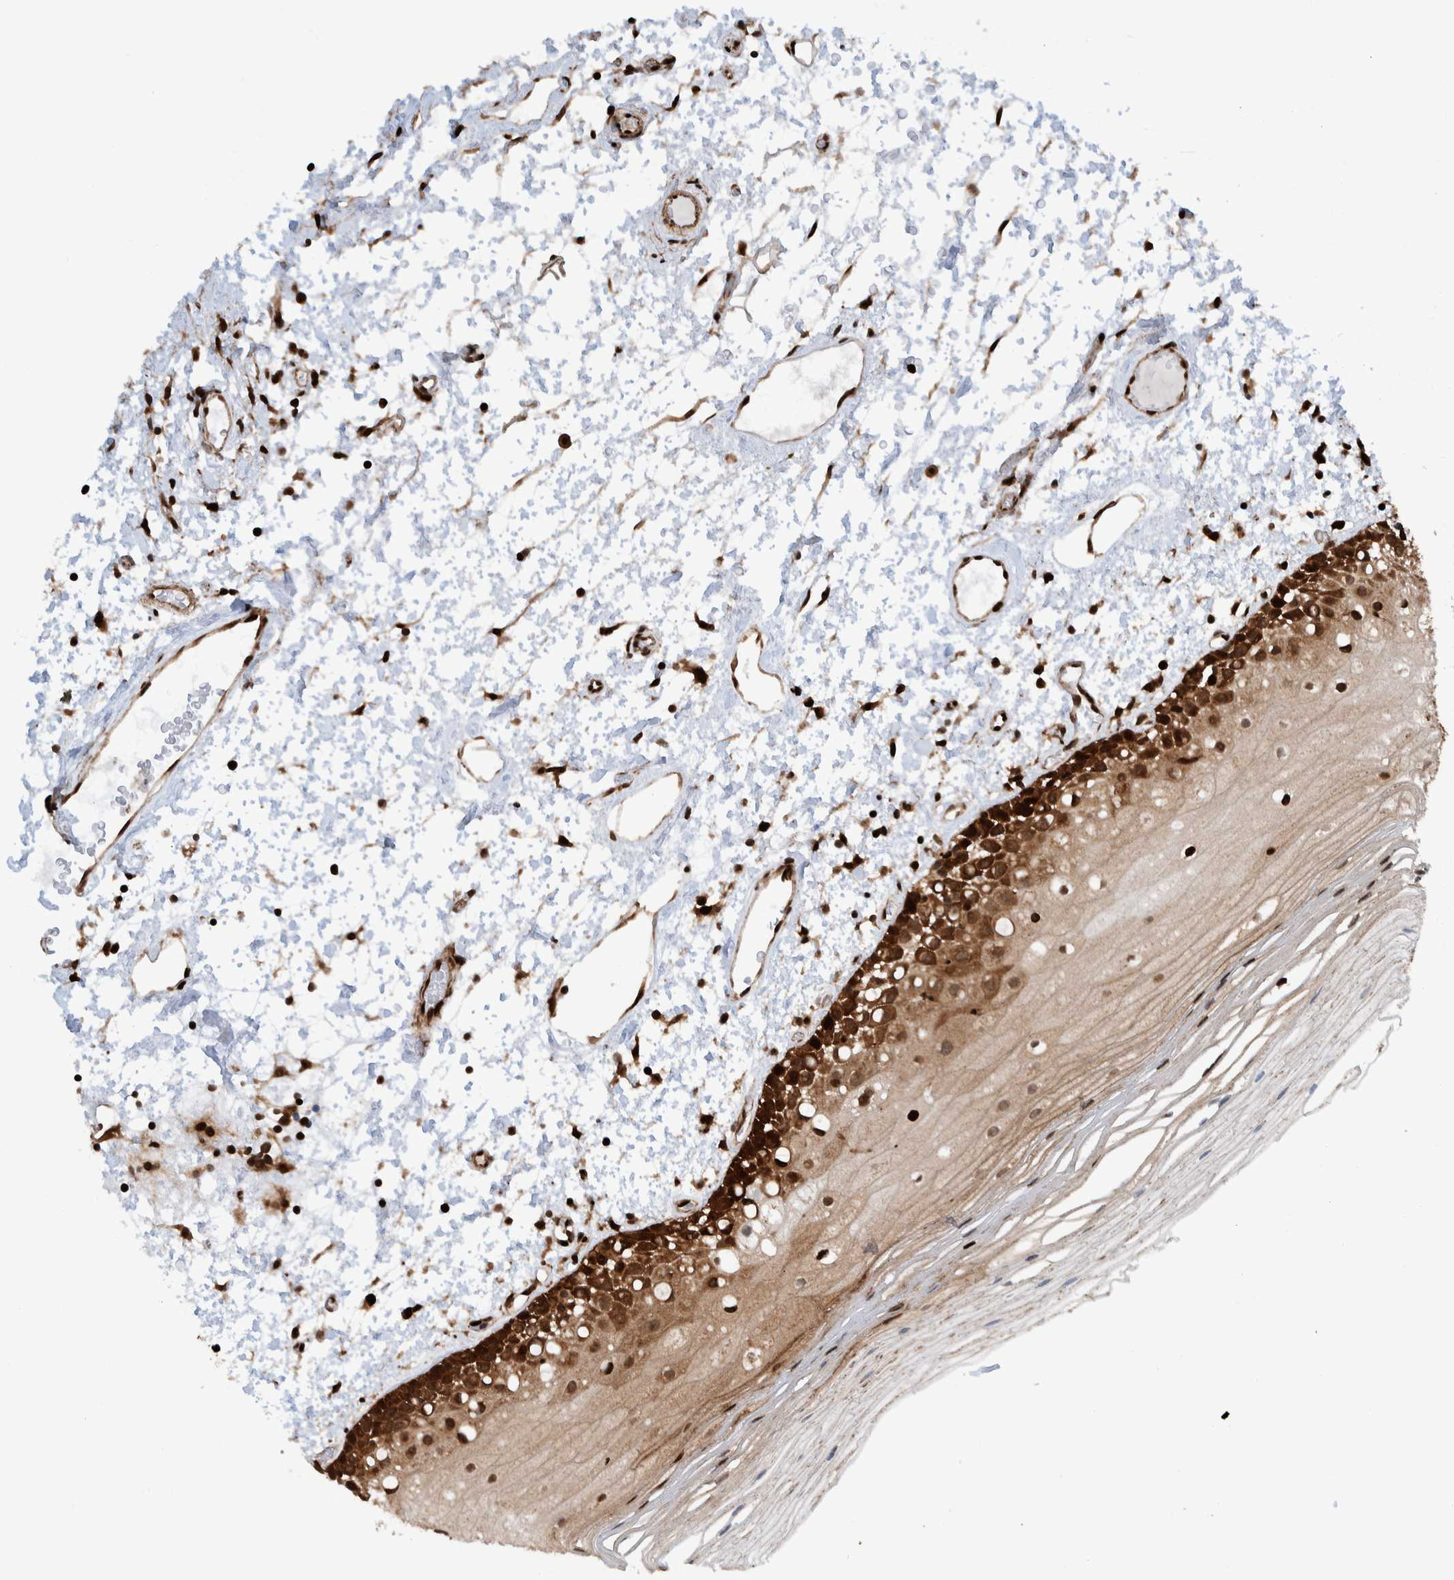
{"staining": {"intensity": "strong", "quantity": ">75%", "location": "cytoplasmic/membranous,nuclear"}, "tissue": "oral mucosa", "cell_type": "Squamous epithelial cells", "image_type": "normal", "snomed": [{"axis": "morphology", "description": "Normal tissue, NOS"}, {"axis": "topography", "description": "Oral tissue"}], "caption": "Unremarkable oral mucosa was stained to show a protein in brown. There is high levels of strong cytoplasmic/membranous,nuclear expression in about >75% of squamous epithelial cells. The staining was performed using DAB, with brown indicating positive protein expression. Nuclei are stained blue with hematoxylin.", "gene": "ZNF366", "patient": {"sex": "male", "age": 52}}